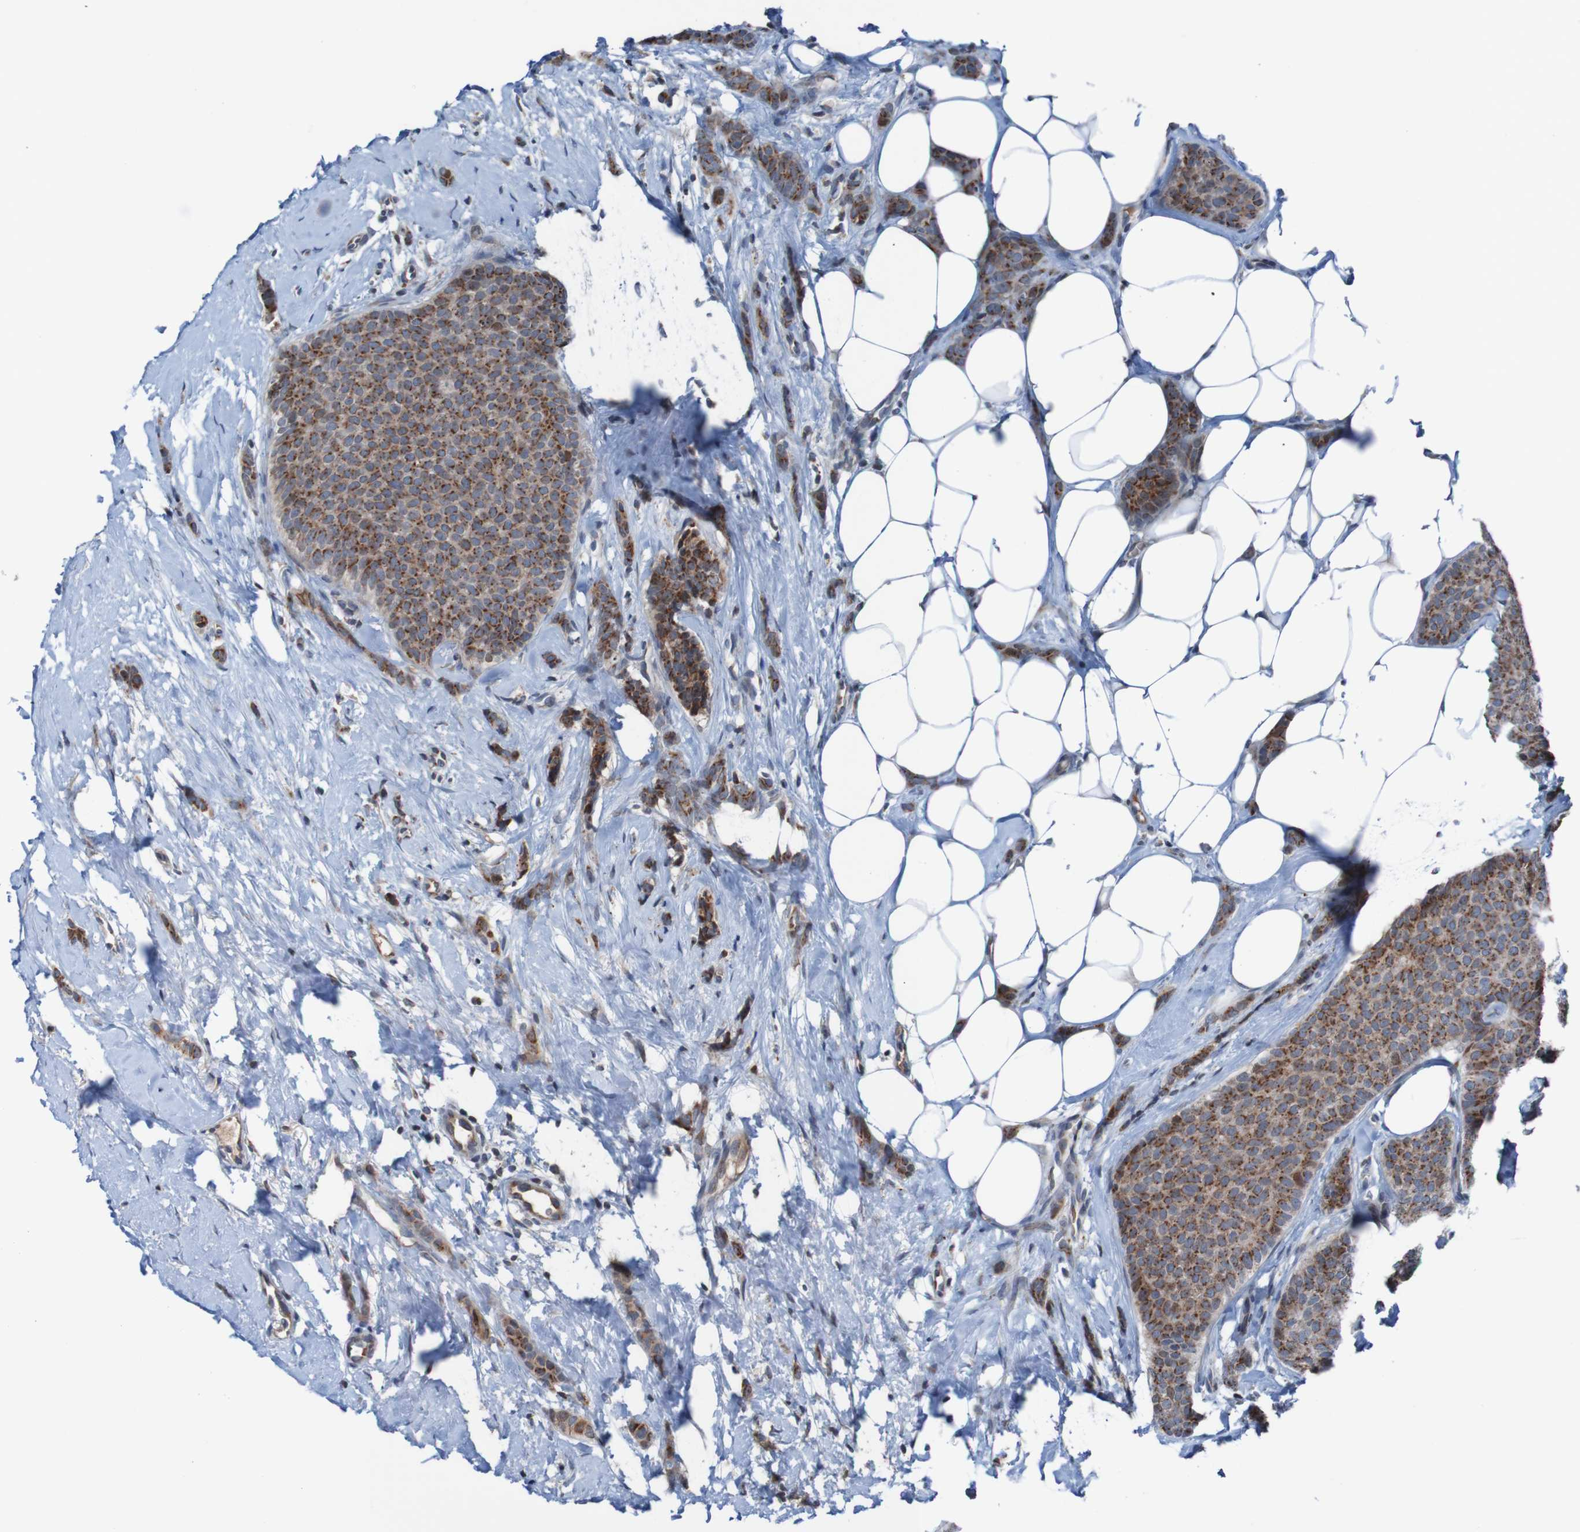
{"staining": {"intensity": "moderate", "quantity": ">75%", "location": "cytoplasmic/membranous"}, "tissue": "breast cancer", "cell_type": "Tumor cells", "image_type": "cancer", "snomed": [{"axis": "morphology", "description": "Lobular carcinoma"}, {"axis": "topography", "description": "Skin"}, {"axis": "topography", "description": "Breast"}], "caption": "Protein expression analysis of breast cancer (lobular carcinoma) exhibits moderate cytoplasmic/membranous staining in approximately >75% of tumor cells. (DAB (3,3'-diaminobenzidine) = brown stain, brightfield microscopy at high magnification).", "gene": "UNG", "patient": {"sex": "female", "age": 46}}